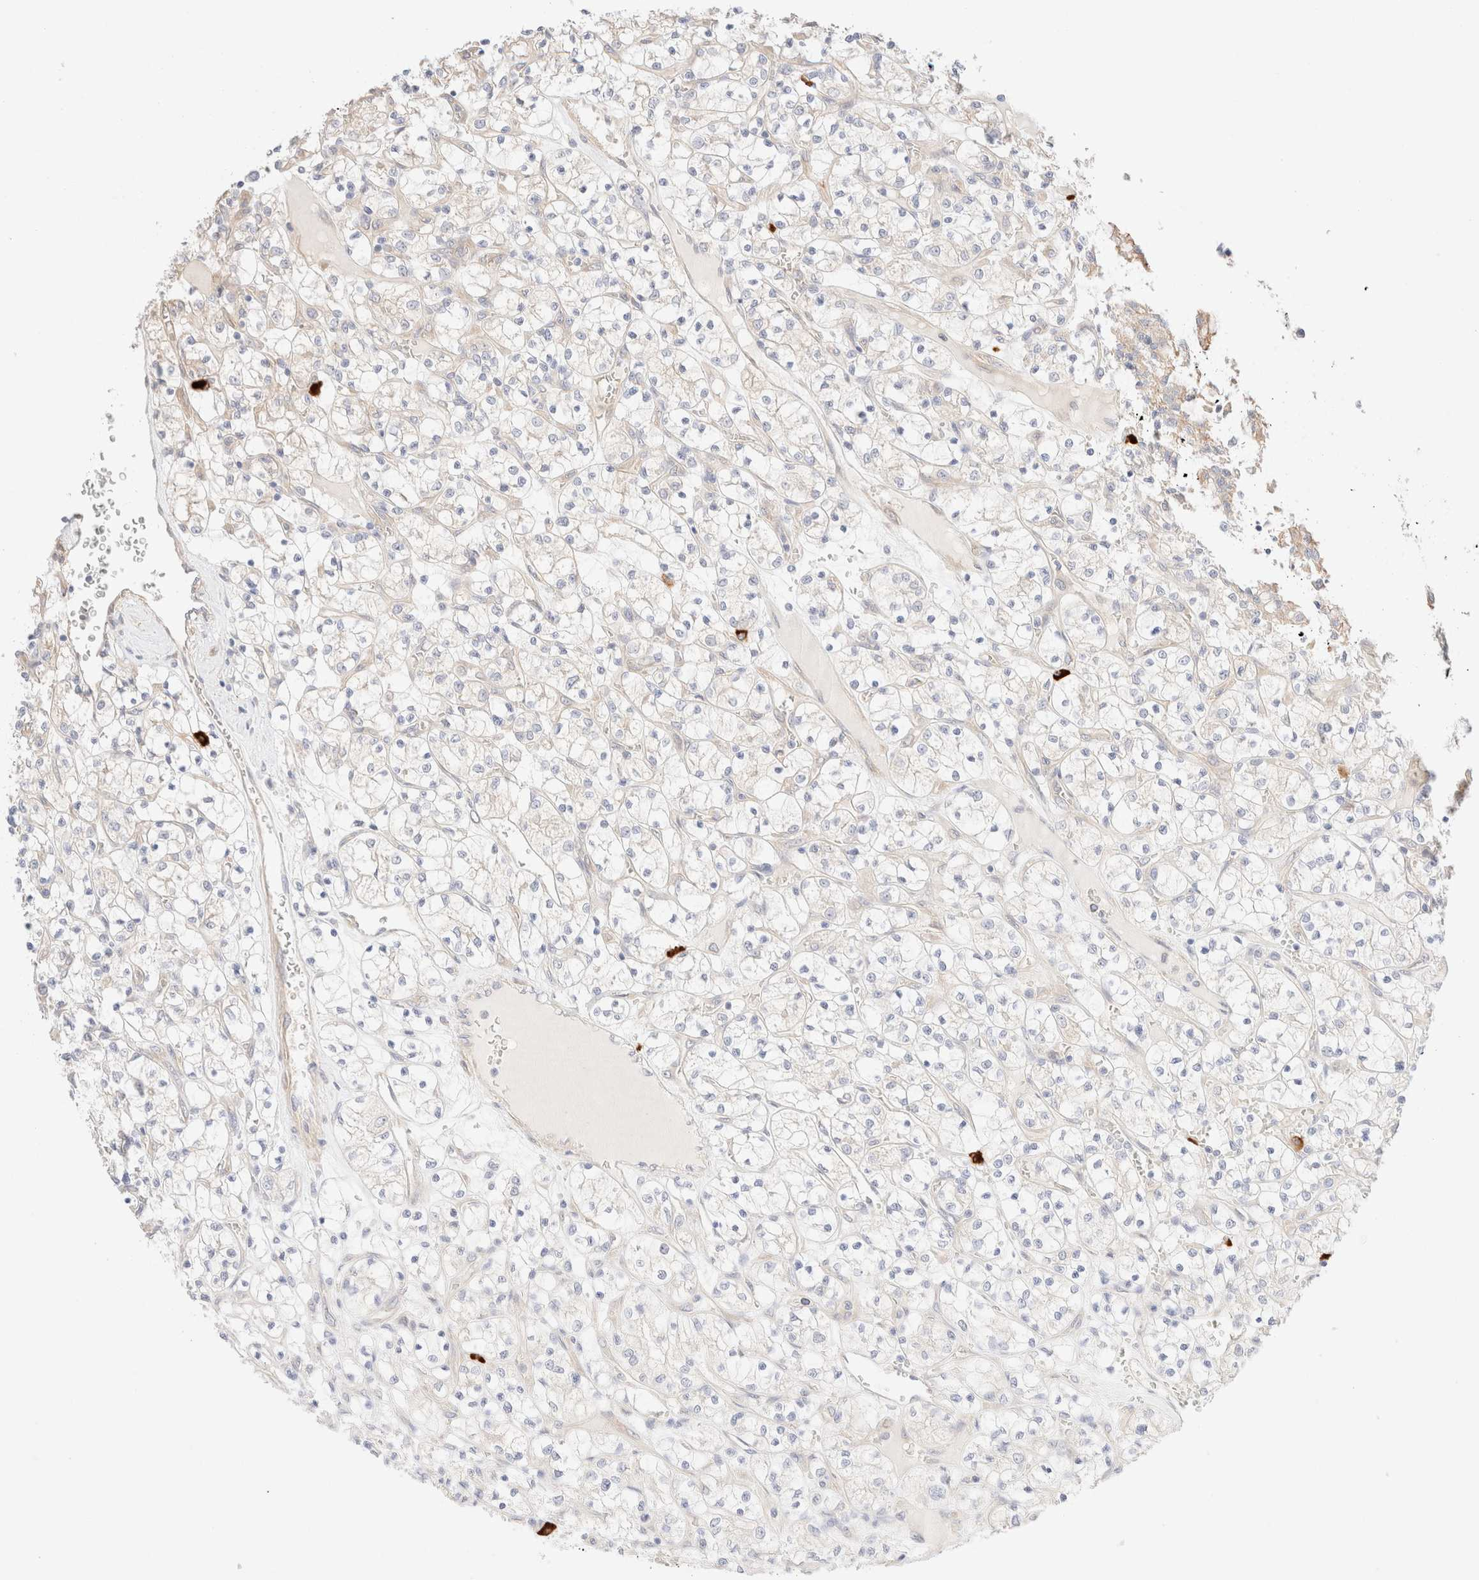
{"staining": {"intensity": "negative", "quantity": "none", "location": "none"}, "tissue": "renal cancer", "cell_type": "Tumor cells", "image_type": "cancer", "snomed": [{"axis": "morphology", "description": "Adenocarcinoma, NOS"}, {"axis": "topography", "description": "Kidney"}], "caption": "This is an IHC micrograph of renal cancer. There is no staining in tumor cells.", "gene": "NIBAN2", "patient": {"sex": "female", "age": 69}}